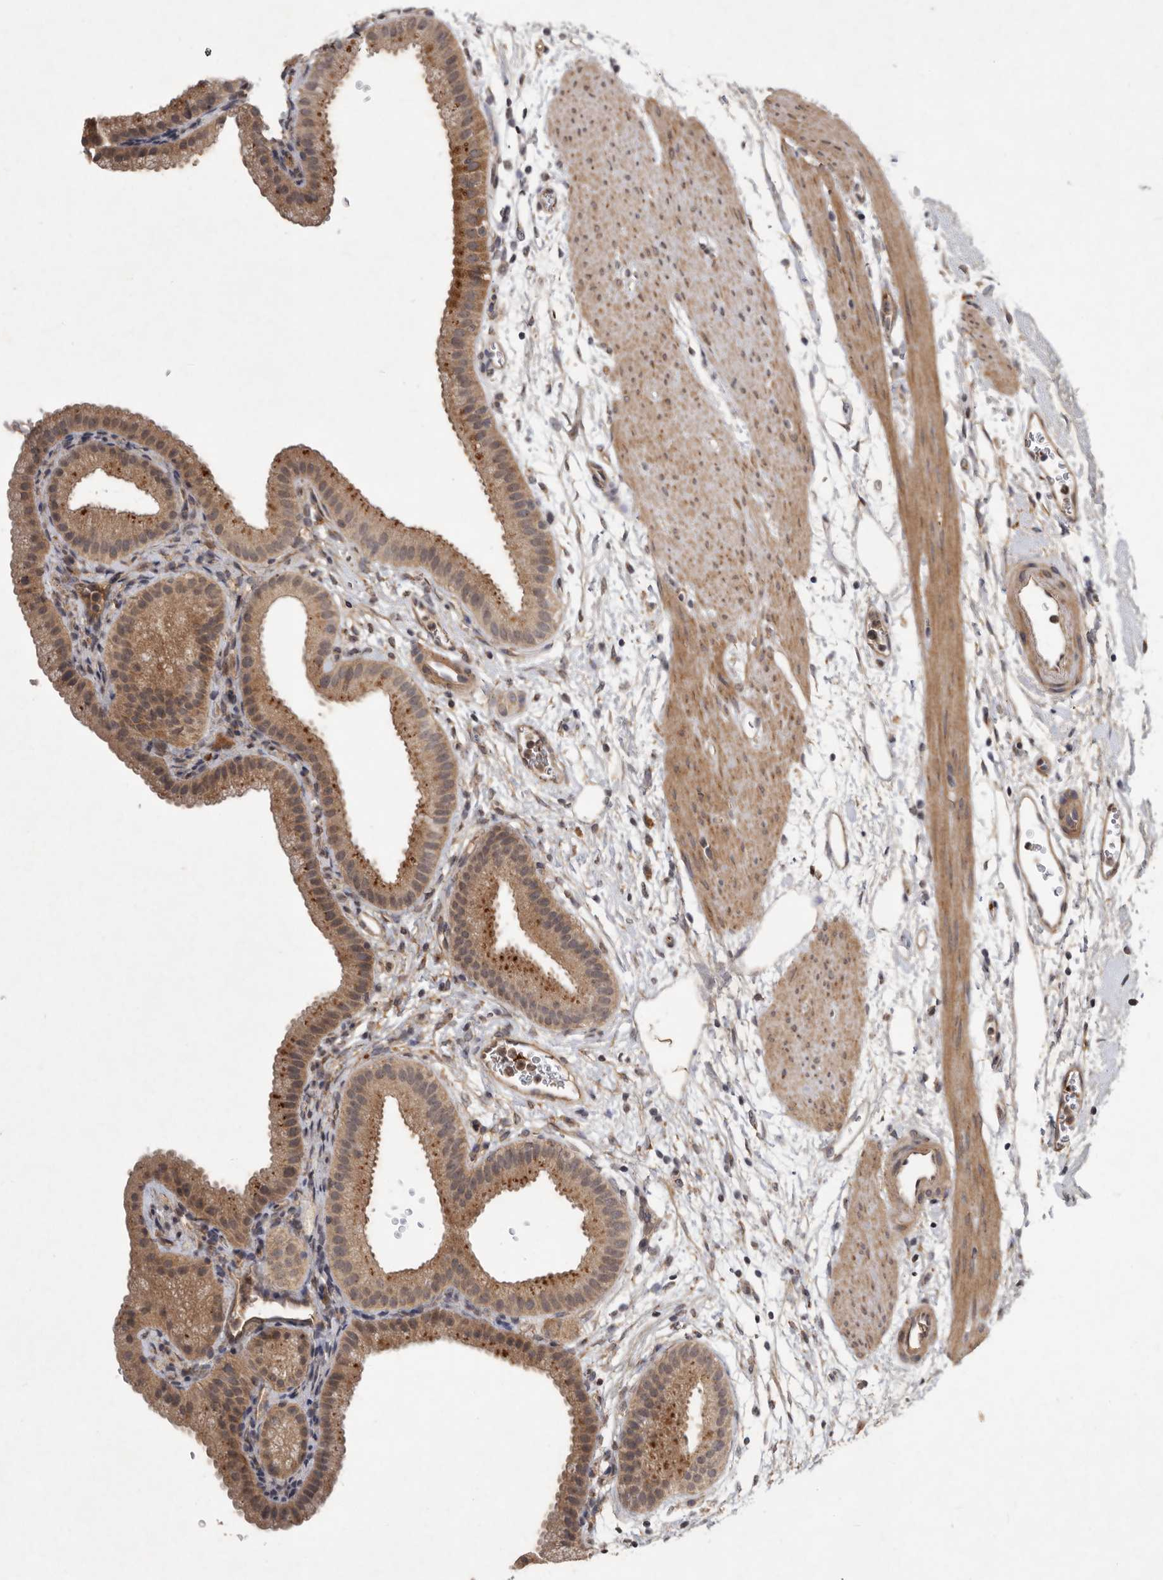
{"staining": {"intensity": "moderate", "quantity": ">75%", "location": "cytoplasmic/membranous"}, "tissue": "gallbladder", "cell_type": "Glandular cells", "image_type": "normal", "snomed": [{"axis": "morphology", "description": "Normal tissue, NOS"}, {"axis": "topography", "description": "Gallbladder"}], "caption": "Gallbladder stained with immunohistochemistry (IHC) shows moderate cytoplasmic/membranous positivity in approximately >75% of glandular cells. (DAB IHC, brown staining for protein, blue staining for nuclei).", "gene": "DNAJC28", "patient": {"sex": "female", "age": 64}}